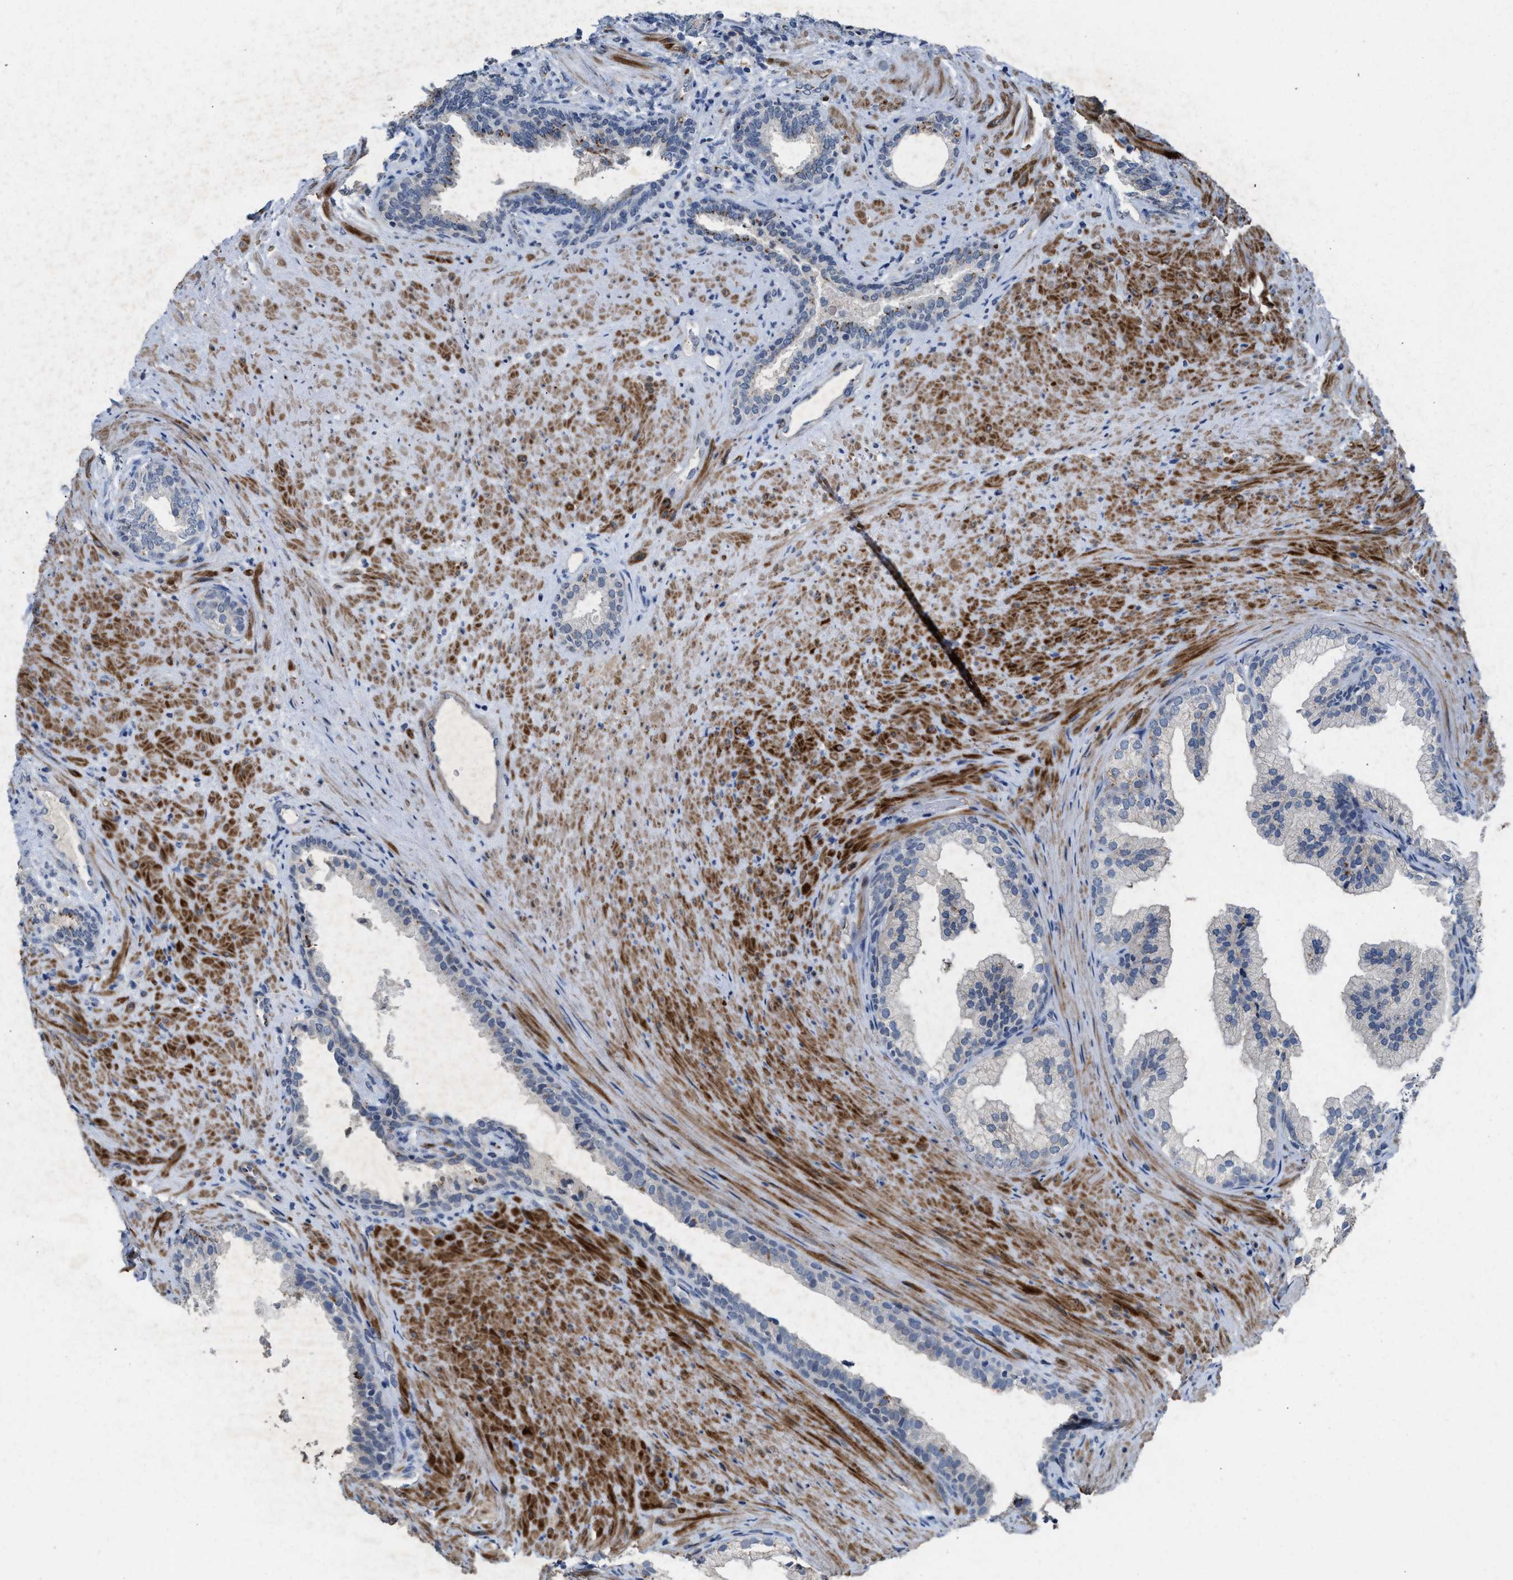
{"staining": {"intensity": "moderate", "quantity": "<25%", "location": "cytoplasmic/membranous"}, "tissue": "prostate", "cell_type": "Glandular cells", "image_type": "normal", "snomed": [{"axis": "morphology", "description": "Normal tissue, NOS"}, {"axis": "topography", "description": "Prostate"}], "caption": "Immunohistochemistry histopathology image of normal prostate: prostate stained using immunohistochemistry (IHC) demonstrates low levels of moderate protein expression localized specifically in the cytoplasmic/membranous of glandular cells, appearing as a cytoplasmic/membranous brown color.", "gene": "SLC5A5", "patient": {"sex": "male", "age": 76}}